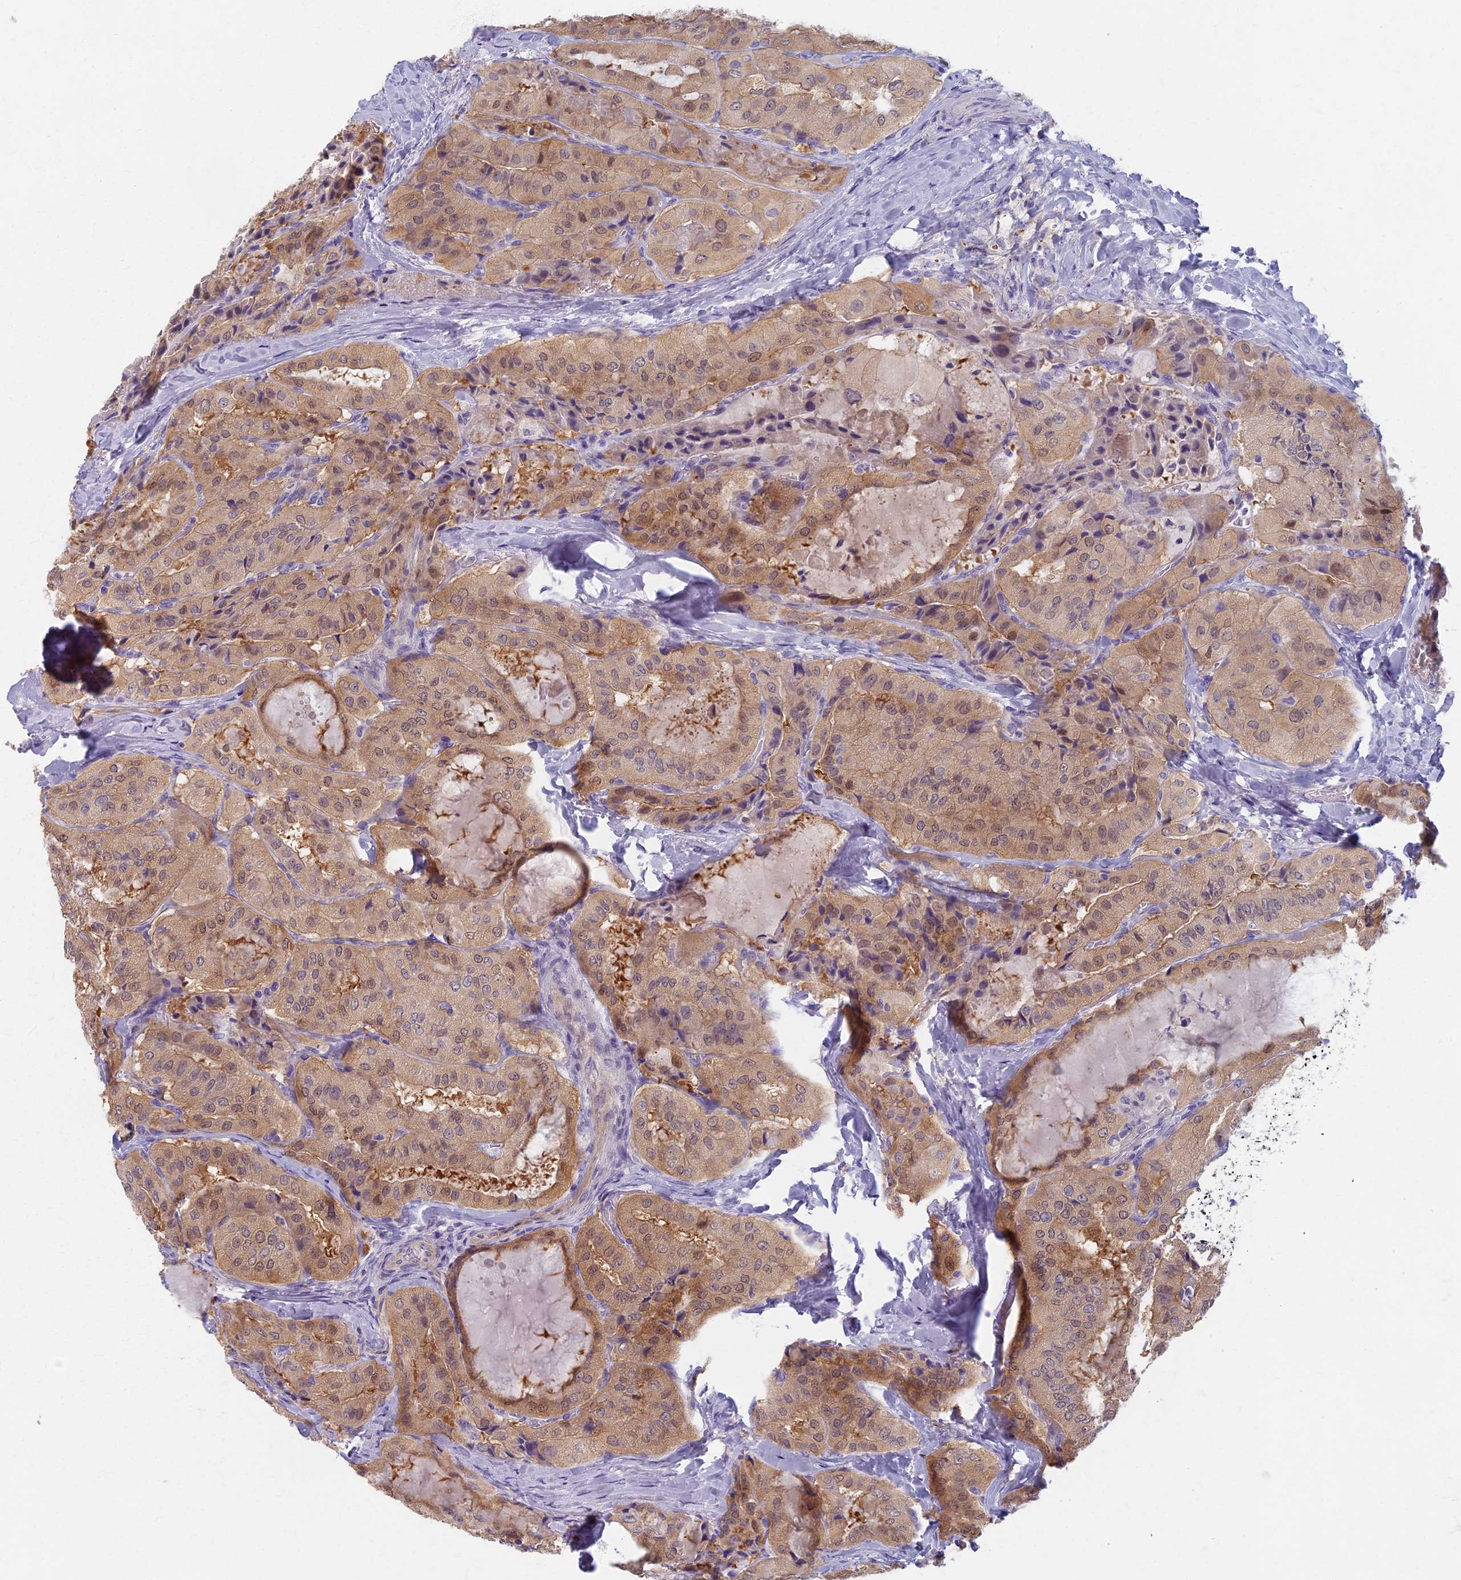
{"staining": {"intensity": "moderate", "quantity": ">75%", "location": "cytoplasmic/membranous"}, "tissue": "thyroid cancer", "cell_type": "Tumor cells", "image_type": "cancer", "snomed": [{"axis": "morphology", "description": "Normal tissue, NOS"}, {"axis": "morphology", "description": "Papillary adenocarcinoma, NOS"}, {"axis": "topography", "description": "Thyroid gland"}], "caption": "IHC photomicrograph of neoplastic tissue: human papillary adenocarcinoma (thyroid) stained using immunohistochemistry (IHC) demonstrates medium levels of moderate protein expression localized specifically in the cytoplasmic/membranous of tumor cells, appearing as a cytoplasmic/membranous brown color.", "gene": "AP4E1", "patient": {"sex": "female", "age": 59}}